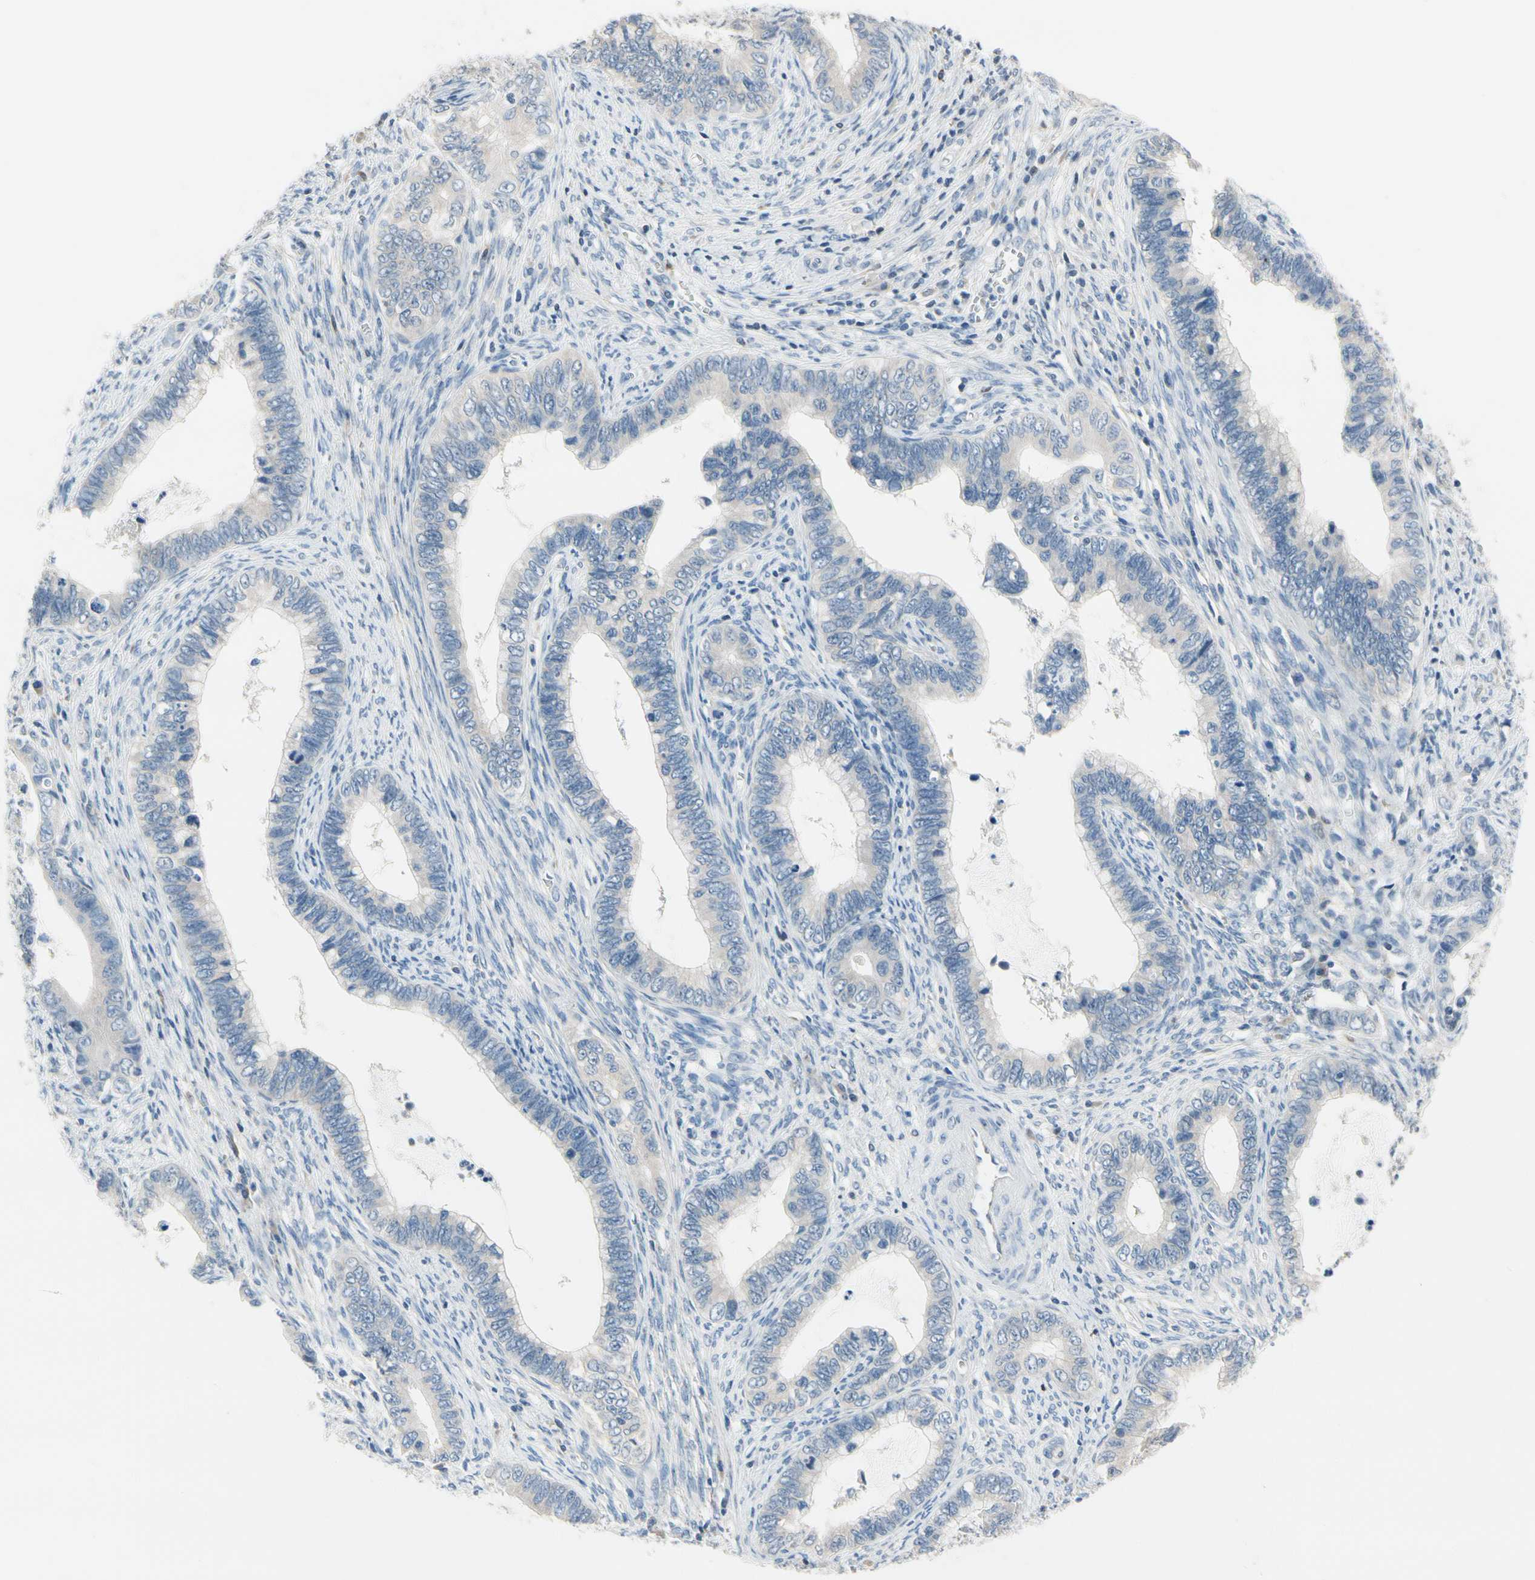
{"staining": {"intensity": "negative", "quantity": "none", "location": "none"}, "tissue": "cervical cancer", "cell_type": "Tumor cells", "image_type": "cancer", "snomed": [{"axis": "morphology", "description": "Adenocarcinoma, NOS"}, {"axis": "topography", "description": "Cervix"}], "caption": "Human cervical adenocarcinoma stained for a protein using immunohistochemistry (IHC) exhibits no staining in tumor cells.", "gene": "NFATC2", "patient": {"sex": "female", "age": 44}}